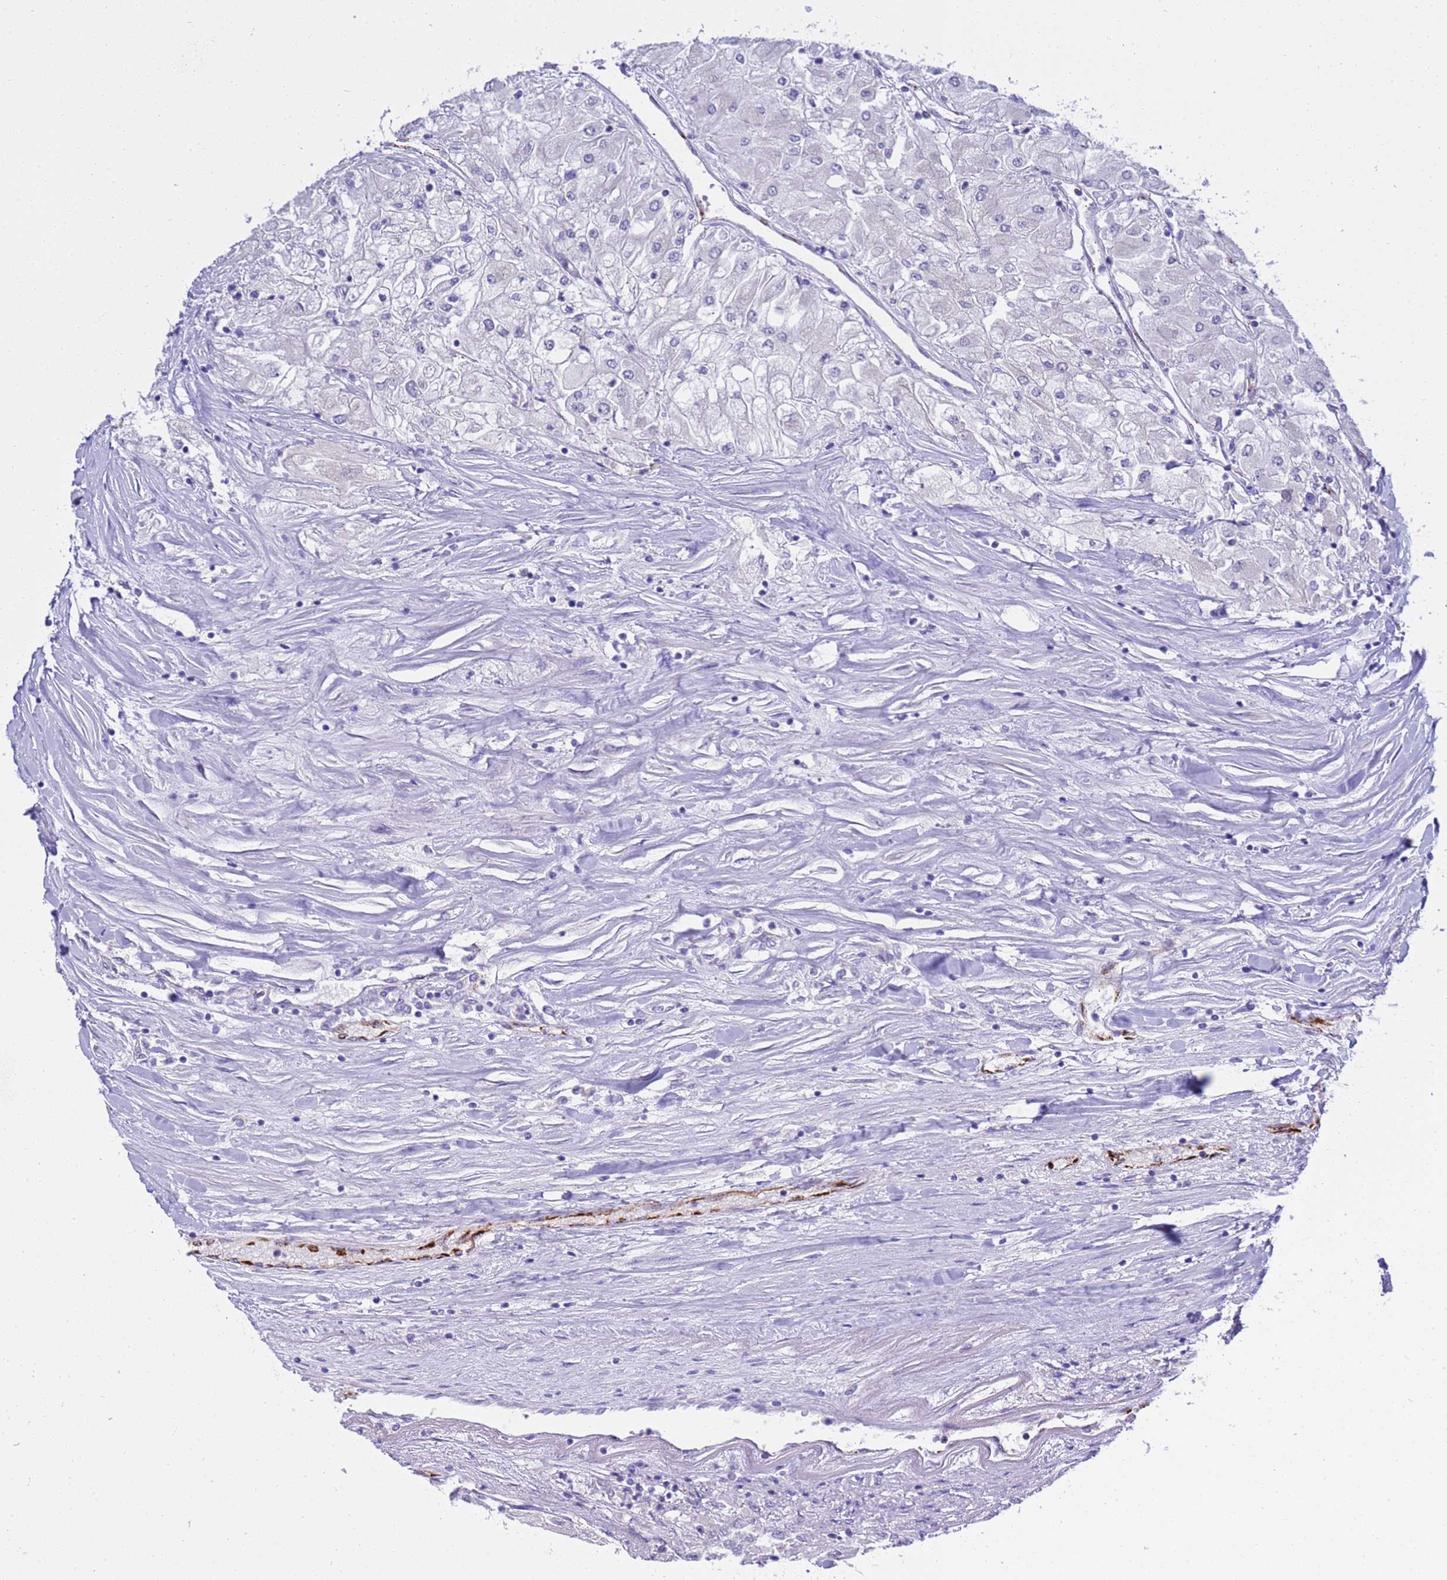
{"staining": {"intensity": "negative", "quantity": "none", "location": "none"}, "tissue": "renal cancer", "cell_type": "Tumor cells", "image_type": "cancer", "snomed": [{"axis": "morphology", "description": "Adenocarcinoma, NOS"}, {"axis": "topography", "description": "Kidney"}], "caption": "High magnification brightfield microscopy of adenocarcinoma (renal) stained with DAB (3,3'-diaminobenzidine) (brown) and counterstained with hematoxylin (blue): tumor cells show no significant positivity.", "gene": "ANAPC1", "patient": {"sex": "male", "age": 80}}